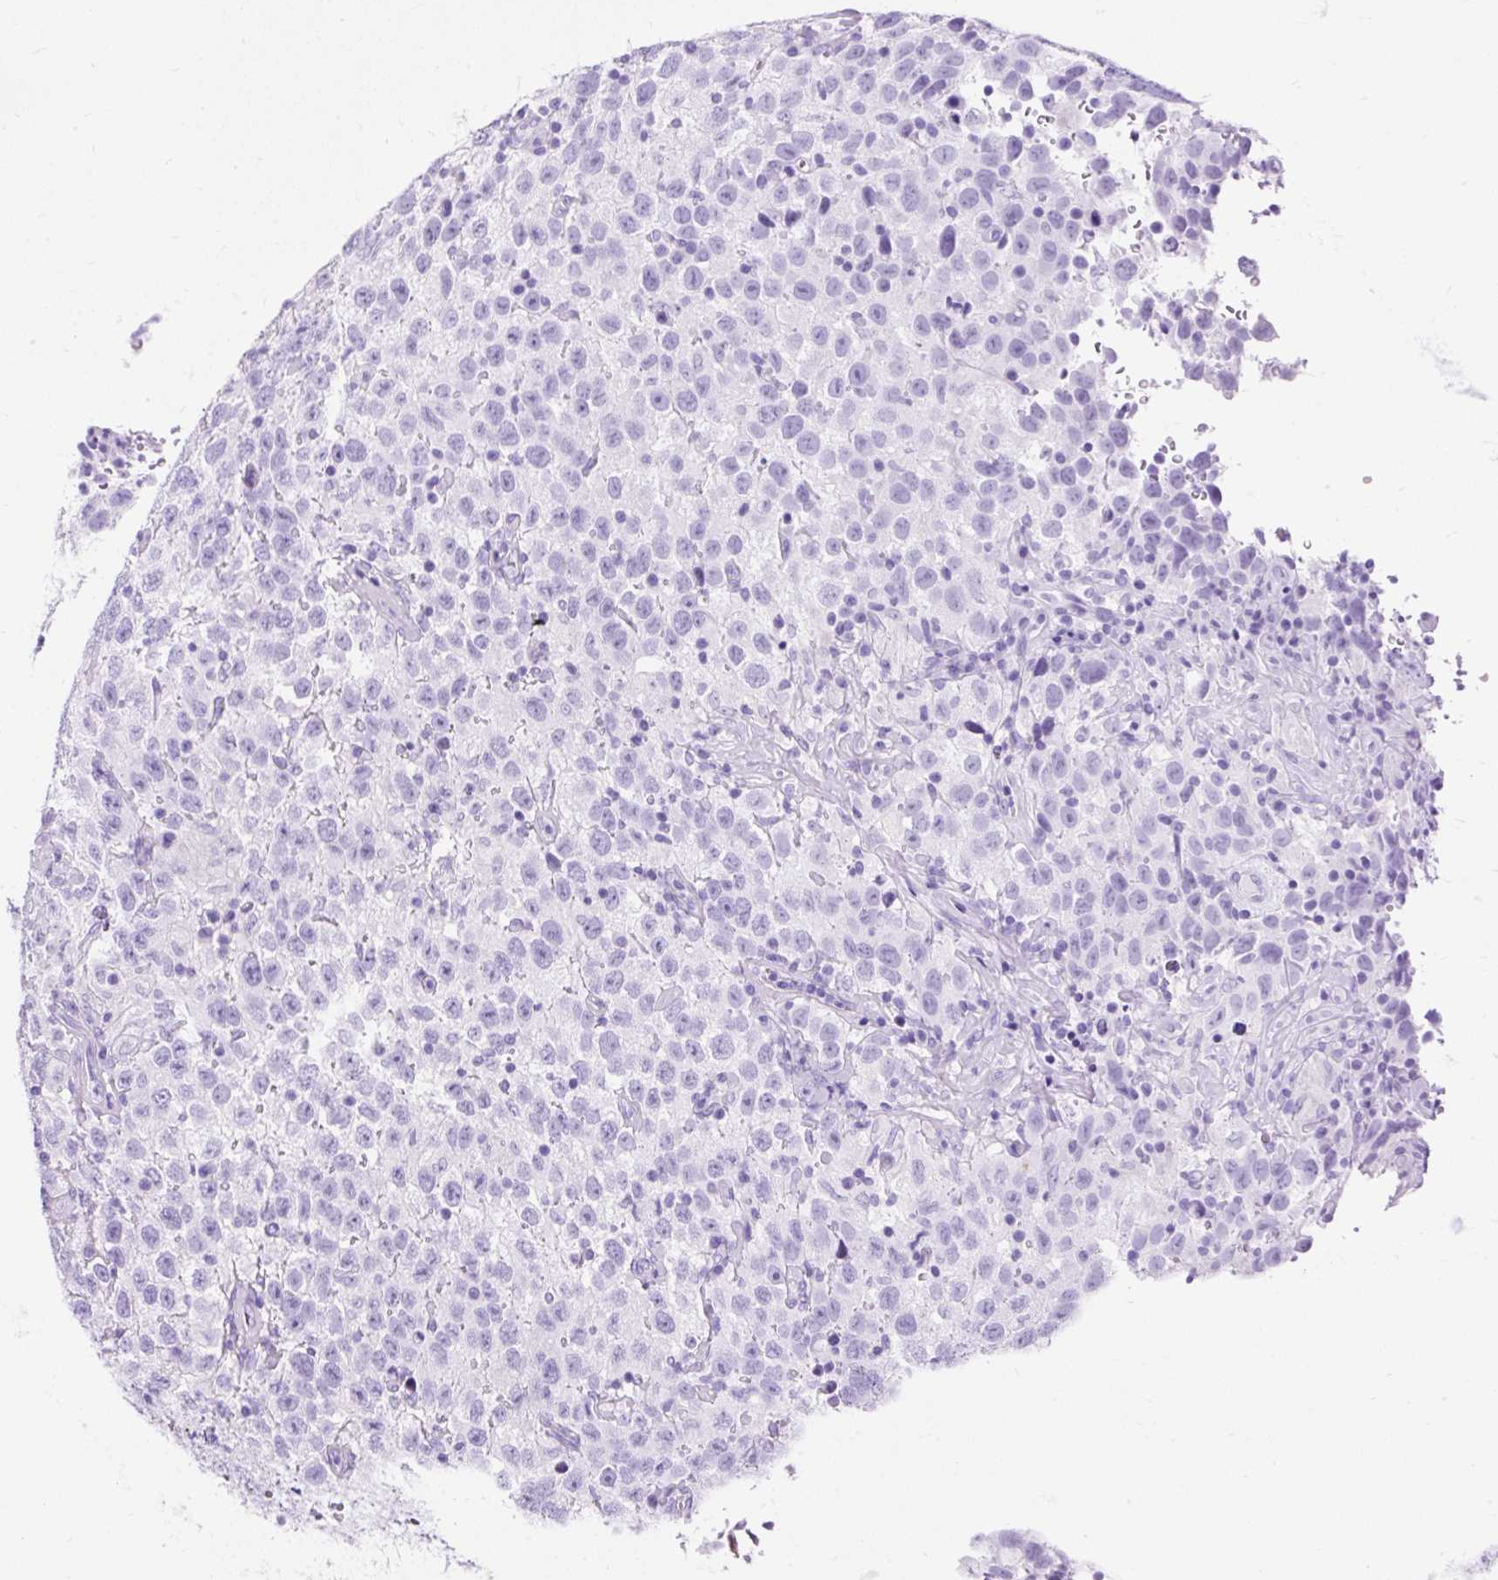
{"staining": {"intensity": "negative", "quantity": "none", "location": "none"}, "tissue": "testis cancer", "cell_type": "Tumor cells", "image_type": "cancer", "snomed": [{"axis": "morphology", "description": "Seminoma, NOS"}, {"axis": "topography", "description": "Testis"}], "caption": "Immunohistochemistry image of neoplastic tissue: testis cancer stained with DAB (3,3'-diaminobenzidine) shows no significant protein positivity in tumor cells. The staining was performed using DAB to visualize the protein expression in brown, while the nuclei were stained in blue with hematoxylin (Magnification: 20x).", "gene": "PVALB", "patient": {"sex": "male", "age": 41}}